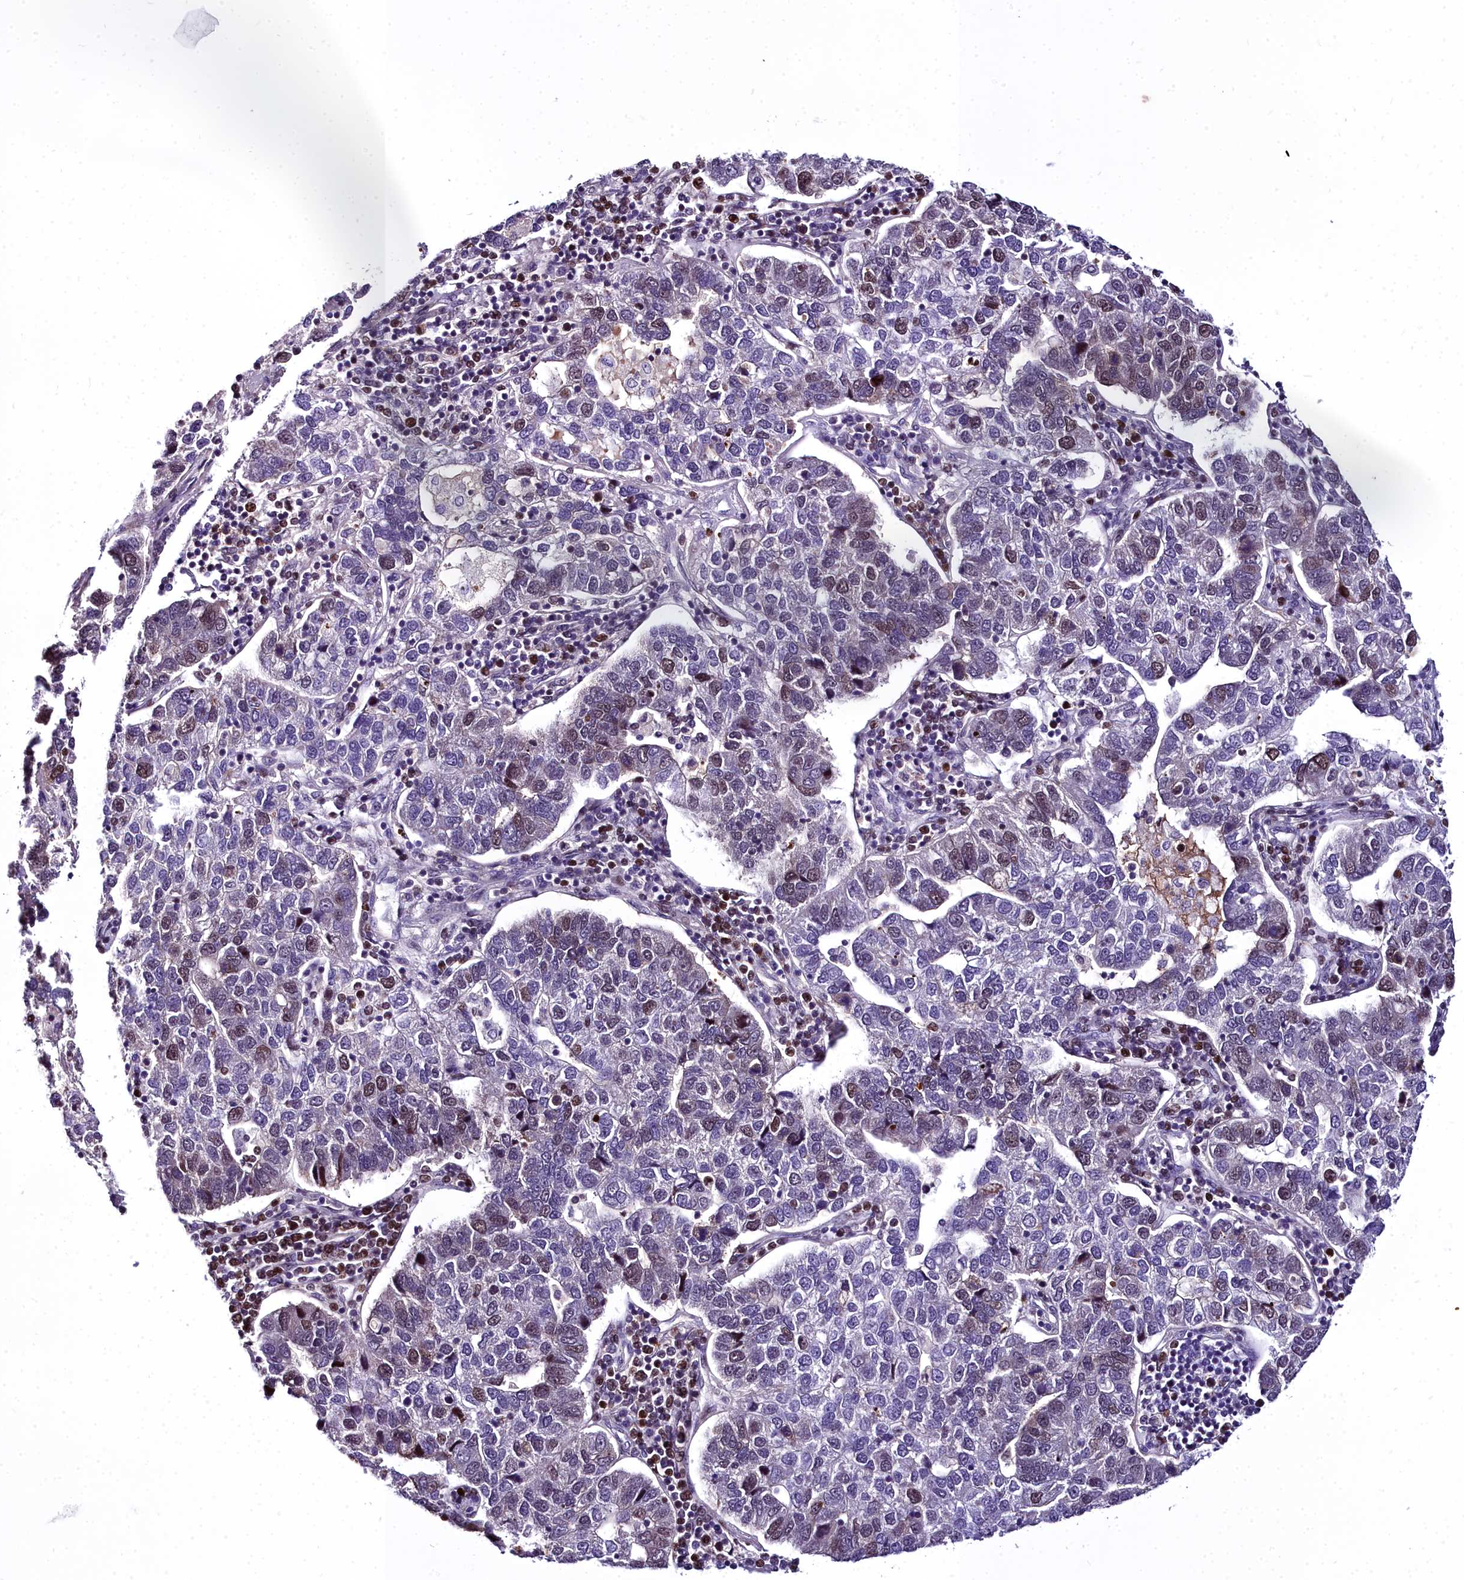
{"staining": {"intensity": "strong", "quantity": "<25%", "location": "nuclear"}, "tissue": "pancreatic cancer", "cell_type": "Tumor cells", "image_type": "cancer", "snomed": [{"axis": "morphology", "description": "Adenocarcinoma, NOS"}, {"axis": "topography", "description": "Pancreas"}], "caption": "Tumor cells show medium levels of strong nuclear positivity in about <25% of cells in human pancreatic cancer.", "gene": "TRIML2", "patient": {"sex": "female", "age": 61}}